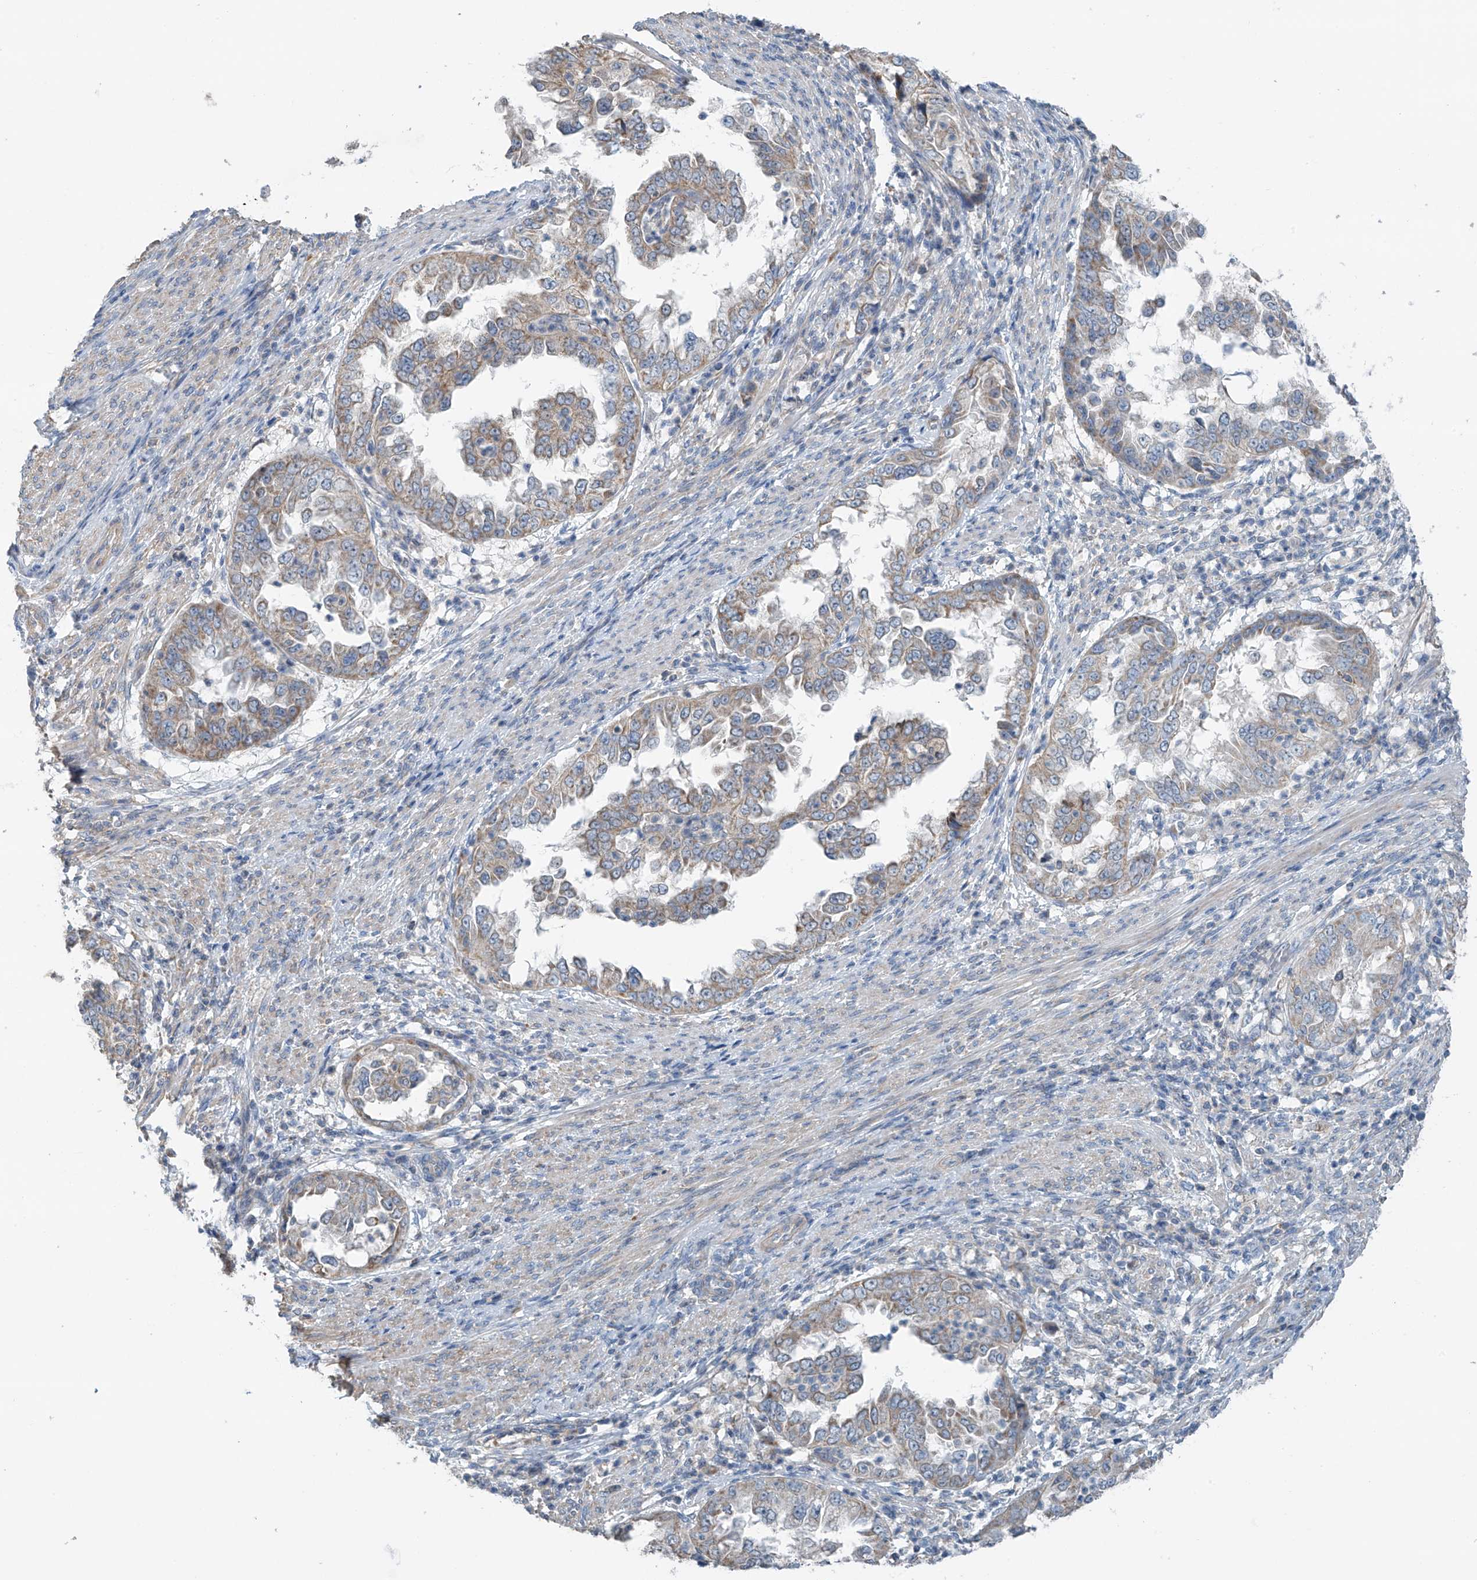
{"staining": {"intensity": "weak", "quantity": "25%-75%", "location": "cytoplasmic/membranous"}, "tissue": "endometrial cancer", "cell_type": "Tumor cells", "image_type": "cancer", "snomed": [{"axis": "morphology", "description": "Adenocarcinoma, NOS"}, {"axis": "topography", "description": "Endometrium"}], "caption": "Human endometrial cancer stained with a brown dye reveals weak cytoplasmic/membranous positive staining in approximately 25%-75% of tumor cells.", "gene": "SYN3", "patient": {"sex": "female", "age": 85}}